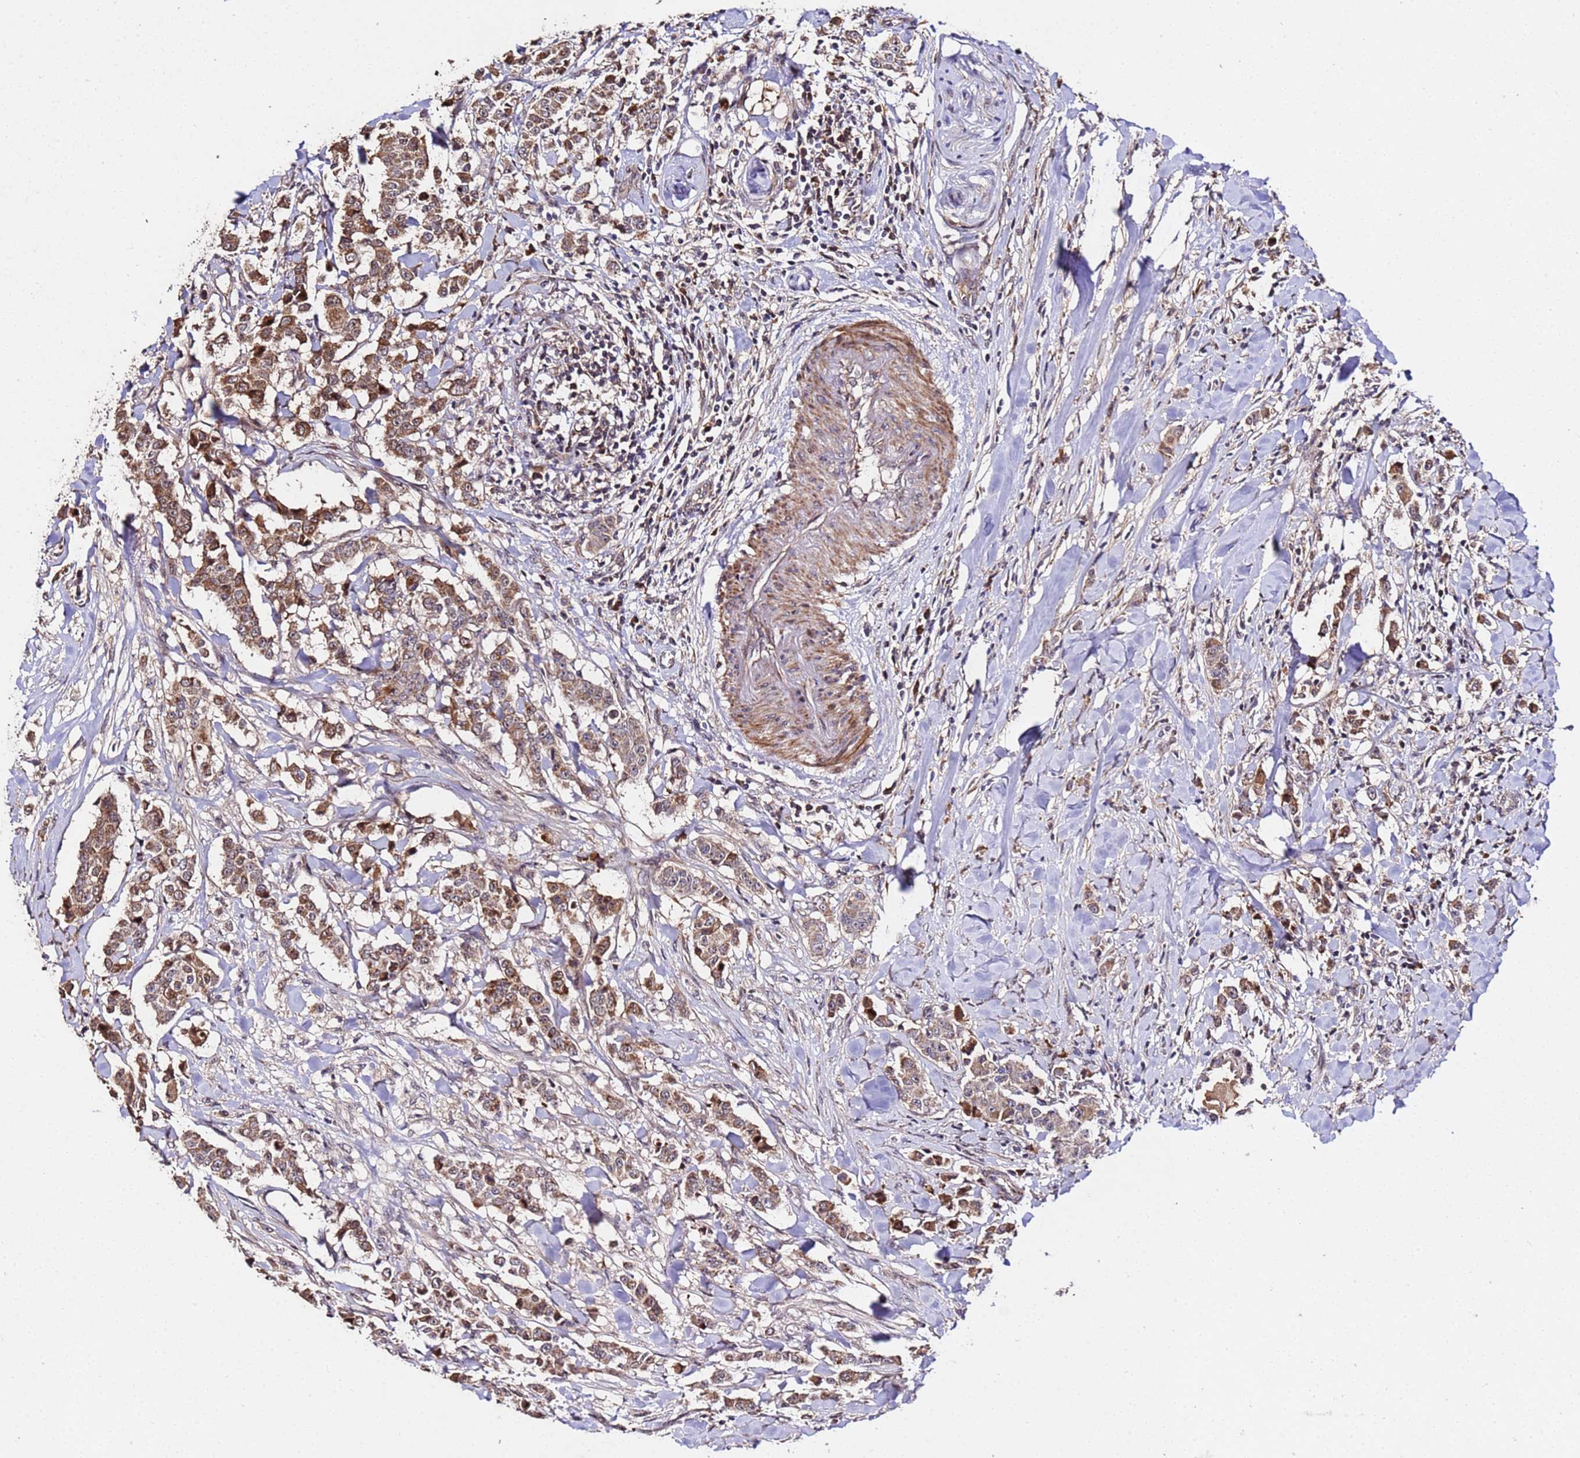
{"staining": {"intensity": "moderate", "quantity": ">75%", "location": "cytoplasmic/membranous"}, "tissue": "breast cancer", "cell_type": "Tumor cells", "image_type": "cancer", "snomed": [{"axis": "morphology", "description": "Duct carcinoma"}, {"axis": "topography", "description": "Breast"}], "caption": "The histopathology image demonstrates a brown stain indicating the presence of a protein in the cytoplasmic/membranous of tumor cells in breast cancer.", "gene": "WNK4", "patient": {"sex": "female", "age": 40}}